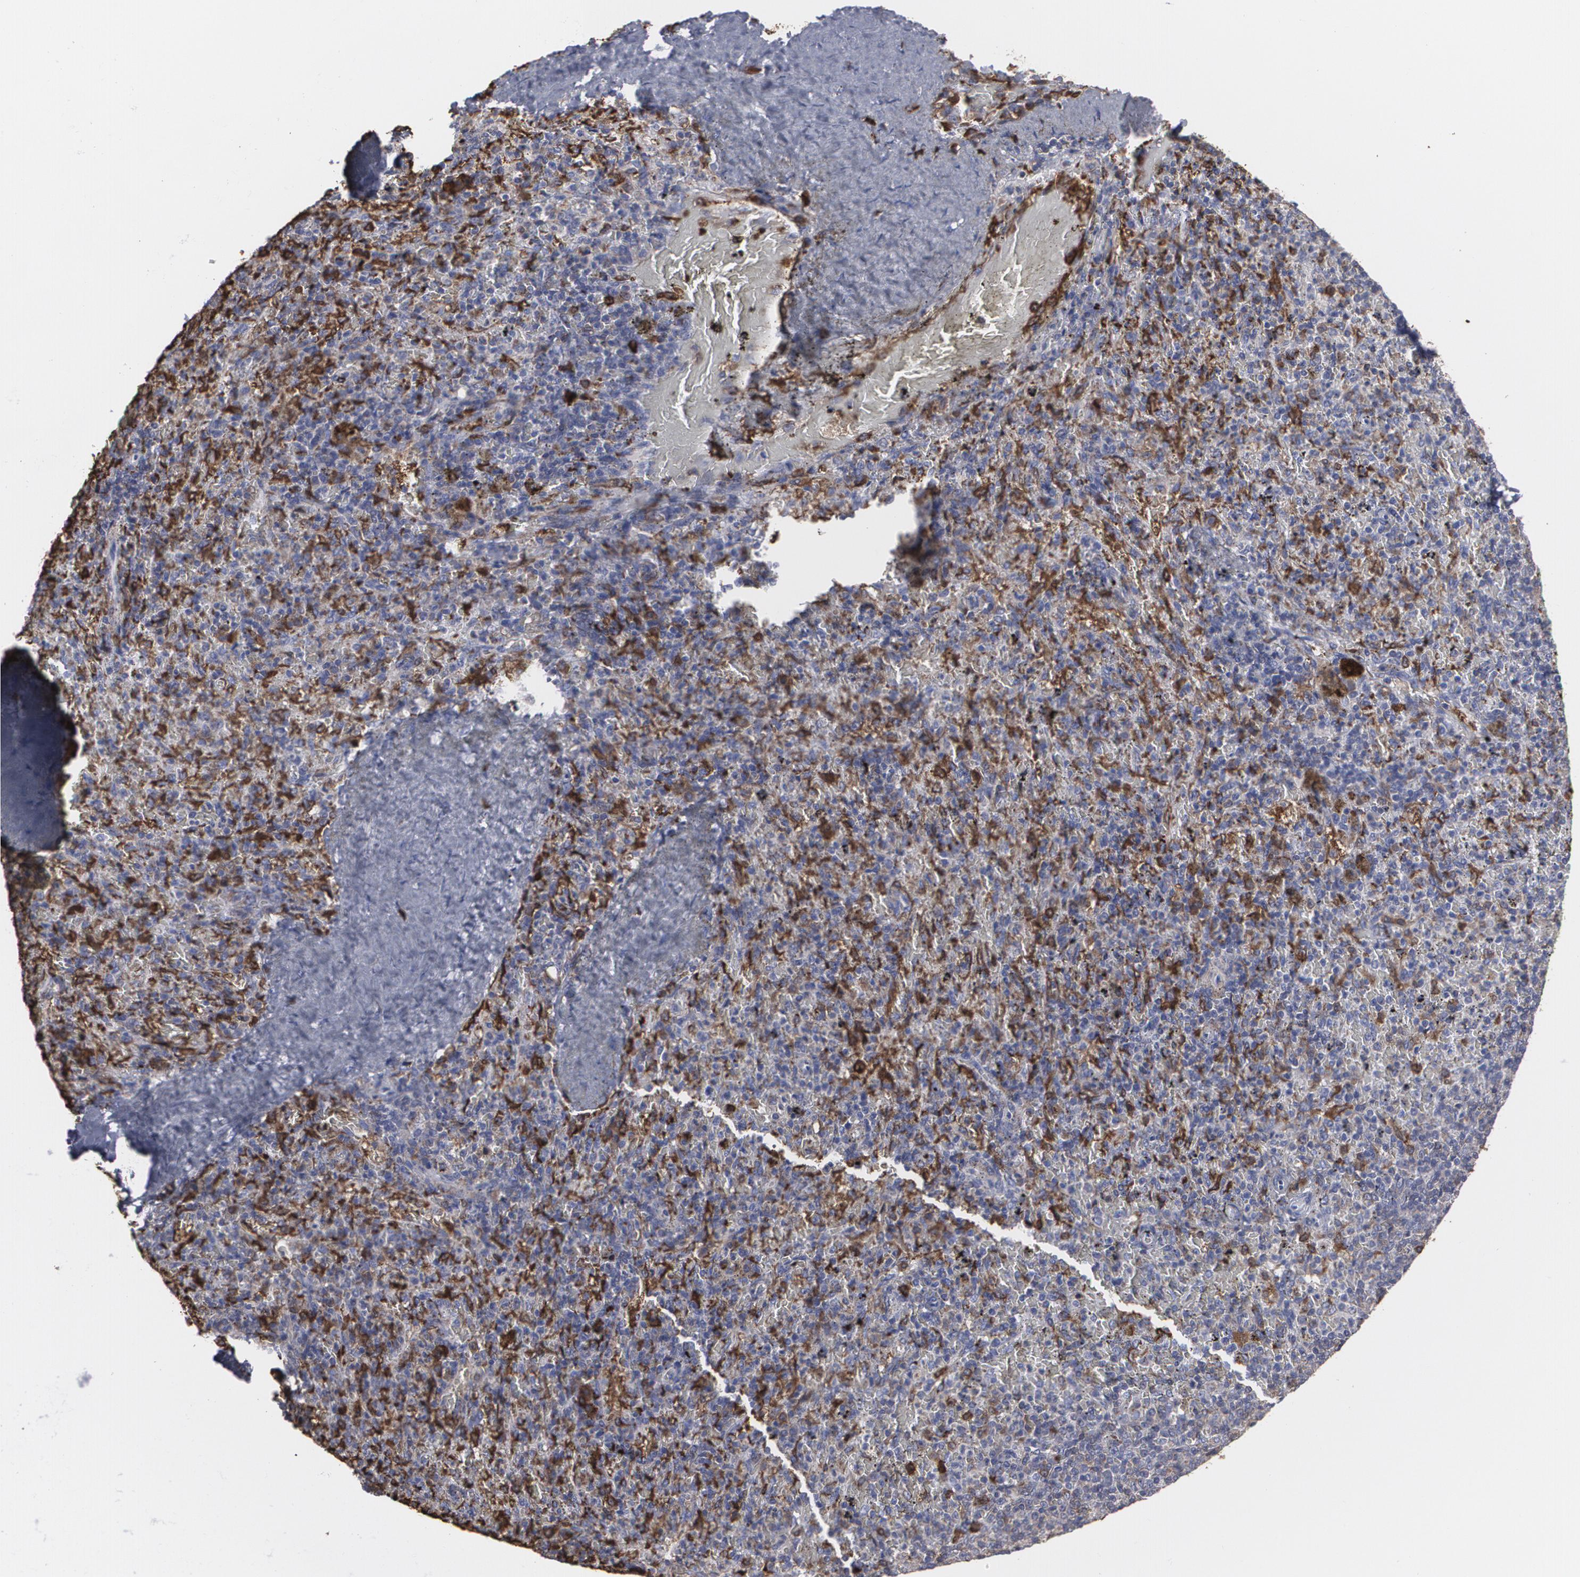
{"staining": {"intensity": "strong", "quantity": ">75%", "location": "cytoplasmic/membranous"}, "tissue": "spleen", "cell_type": "Cells in red pulp", "image_type": "normal", "snomed": [{"axis": "morphology", "description": "Normal tissue, NOS"}, {"axis": "topography", "description": "Spleen"}], "caption": "This is a histology image of immunohistochemistry staining of normal spleen, which shows strong expression in the cytoplasmic/membranous of cells in red pulp.", "gene": "ODC1", "patient": {"sex": "female", "age": 43}}